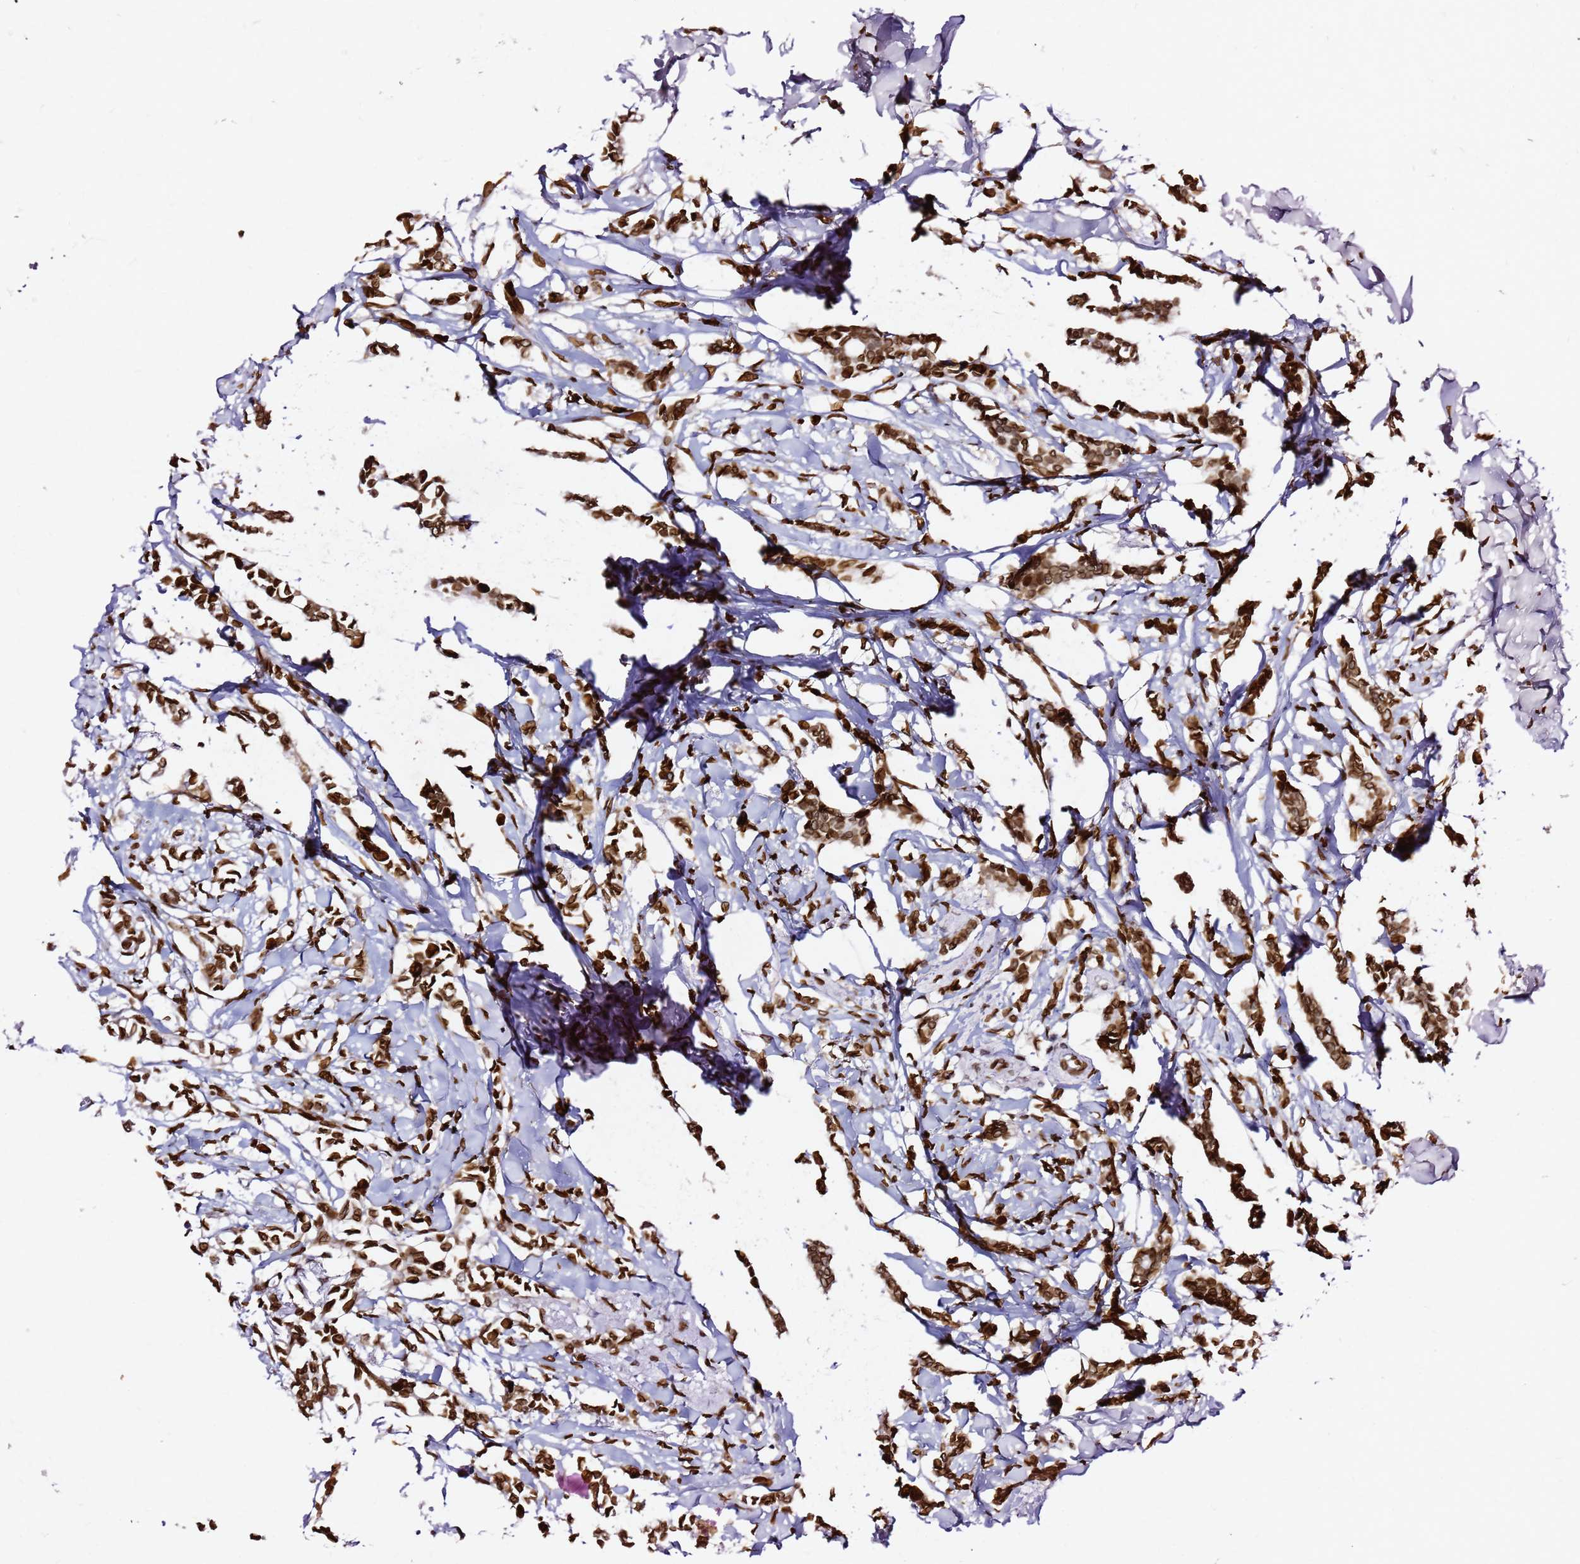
{"staining": {"intensity": "strong", "quantity": ">75%", "location": "nuclear"}, "tissue": "breast cancer", "cell_type": "Tumor cells", "image_type": "cancer", "snomed": [{"axis": "morphology", "description": "Duct carcinoma"}, {"axis": "topography", "description": "Breast"}], "caption": "Breast cancer (invasive ductal carcinoma) stained for a protein shows strong nuclear positivity in tumor cells.", "gene": "C6orf141", "patient": {"sex": "female", "age": 41}}